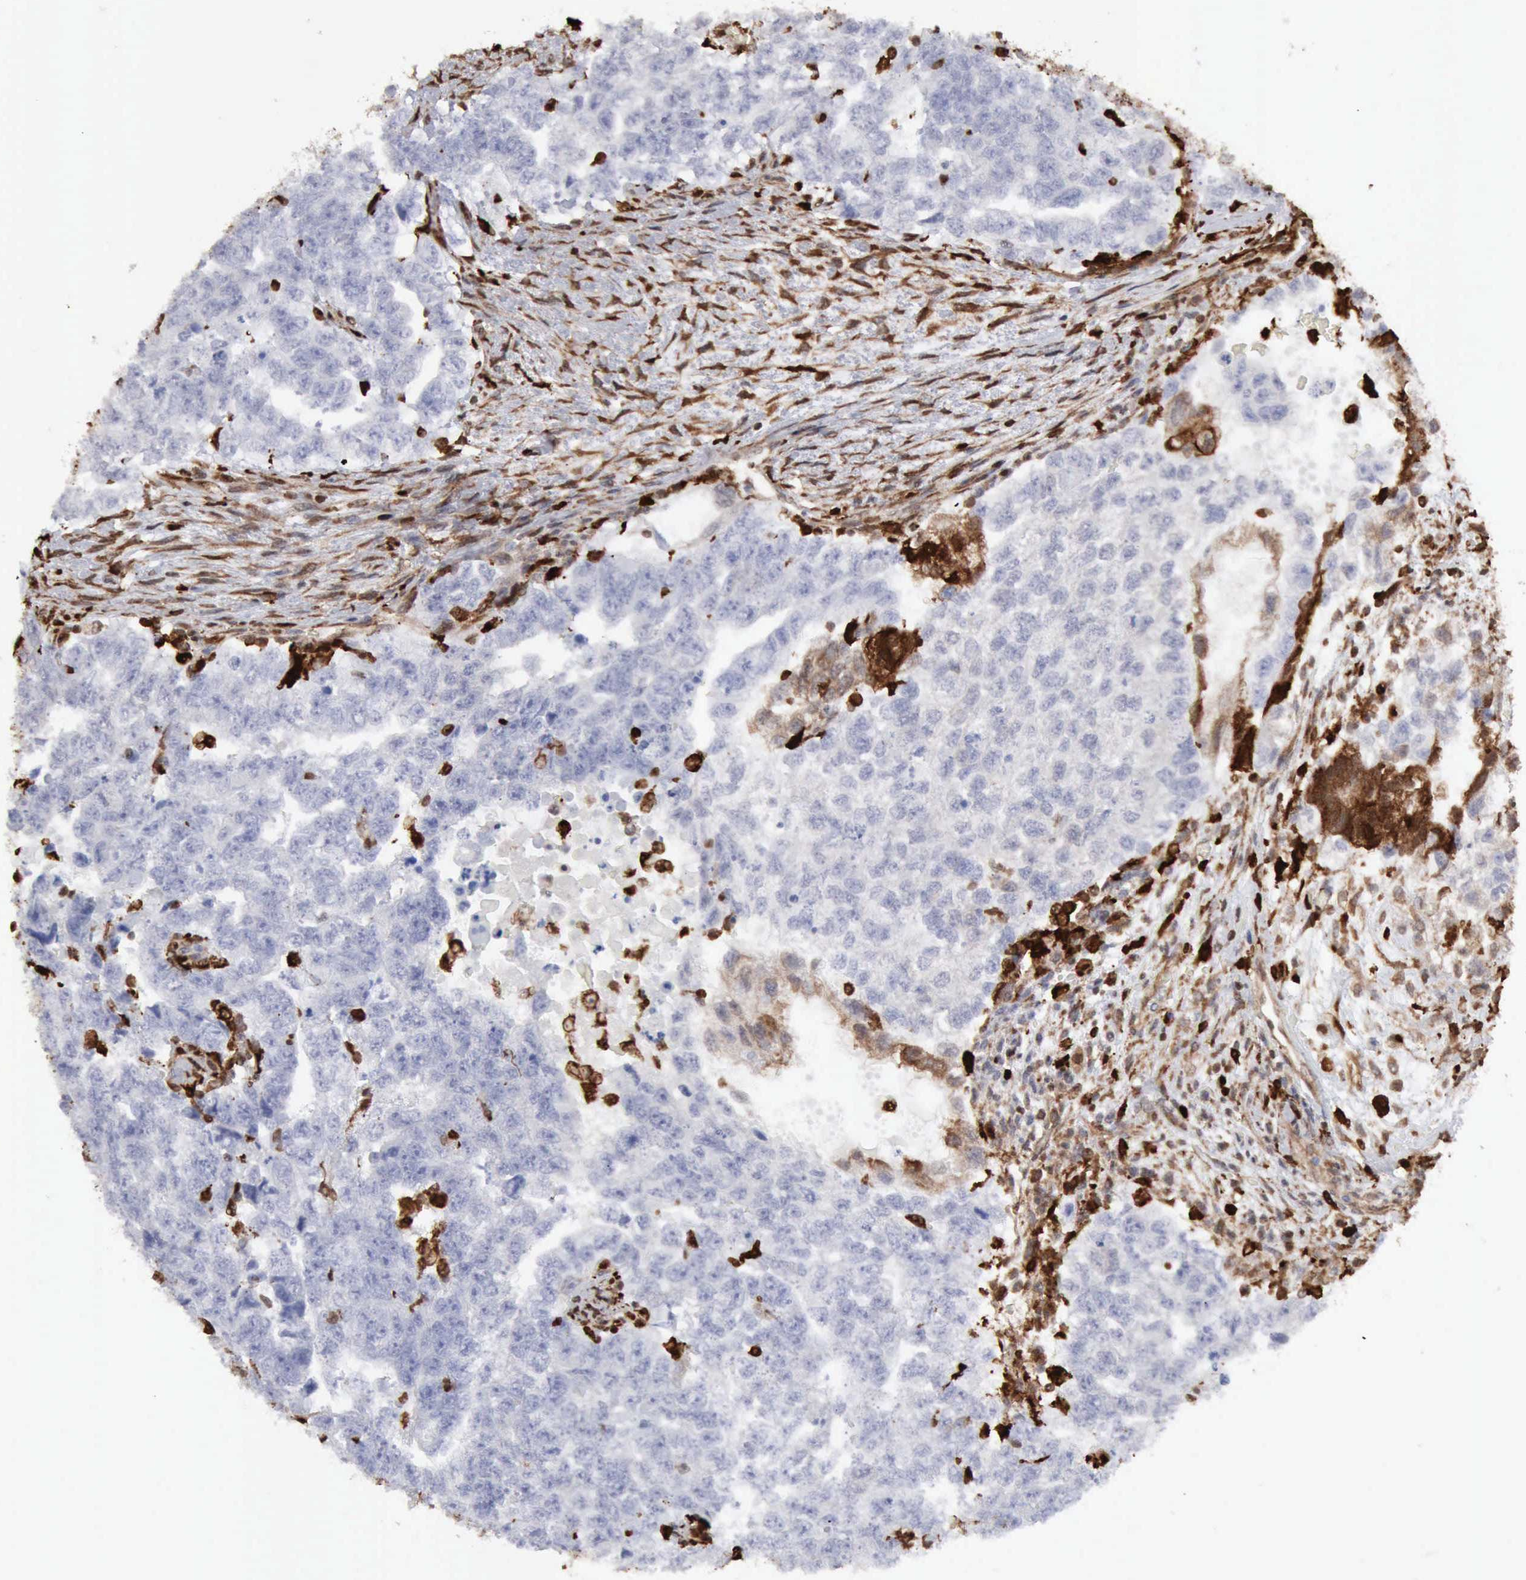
{"staining": {"intensity": "negative", "quantity": "none", "location": "none"}, "tissue": "testis cancer", "cell_type": "Tumor cells", "image_type": "cancer", "snomed": [{"axis": "morphology", "description": "Carcinoma, Embryonal, NOS"}, {"axis": "topography", "description": "Testis"}], "caption": "DAB immunohistochemical staining of testis cancer (embryonal carcinoma) shows no significant staining in tumor cells.", "gene": "STAT1", "patient": {"sex": "male", "age": 36}}